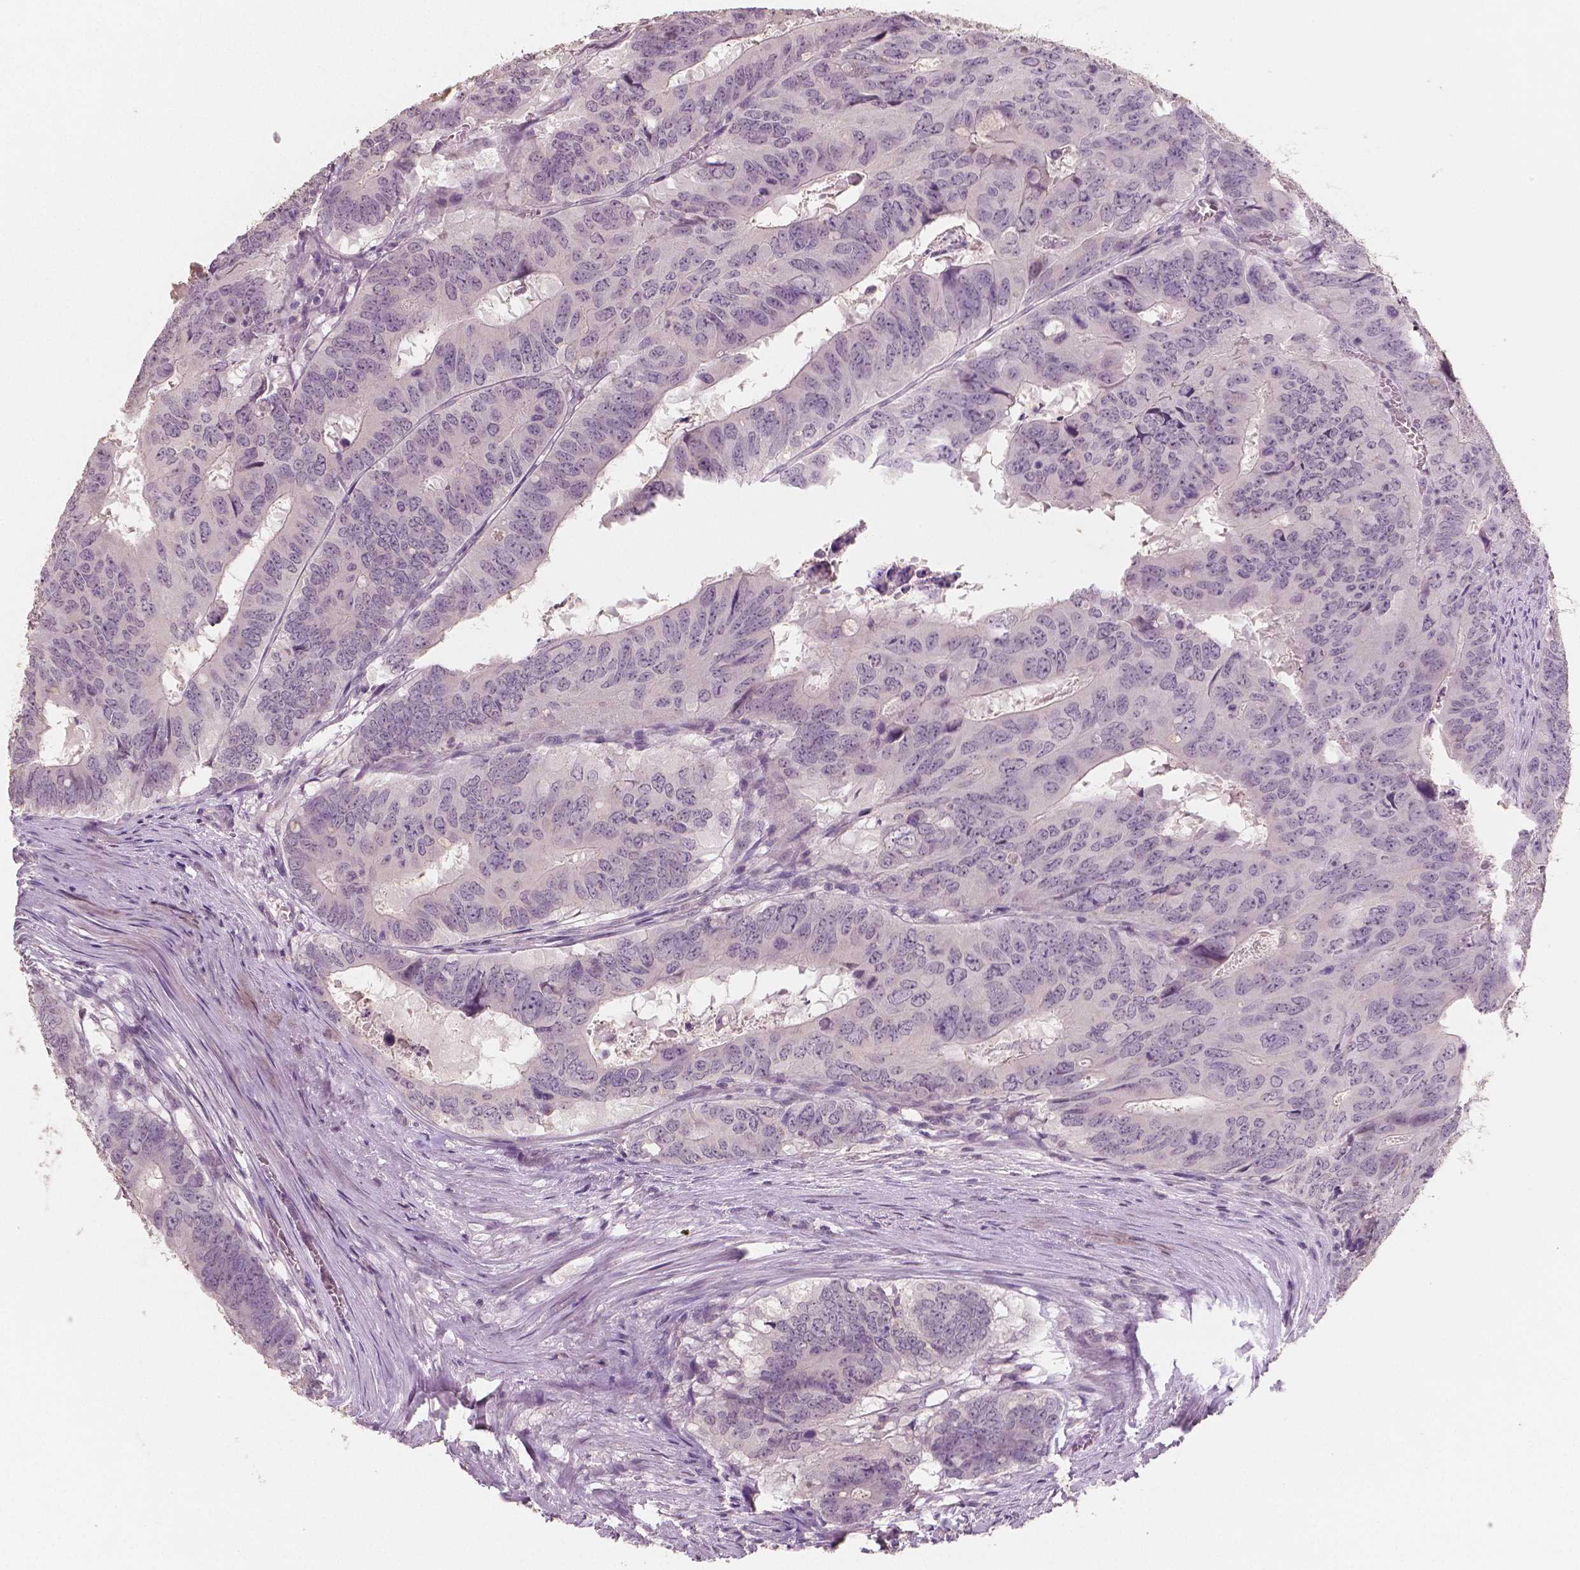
{"staining": {"intensity": "negative", "quantity": "none", "location": "none"}, "tissue": "colorectal cancer", "cell_type": "Tumor cells", "image_type": "cancer", "snomed": [{"axis": "morphology", "description": "Adenocarcinoma, NOS"}, {"axis": "topography", "description": "Colon"}], "caption": "A histopathology image of colorectal cancer (adenocarcinoma) stained for a protein shows no brown staining in tumor cells. (Stains: DAB (3,3'-diaminobenzidine) IHC with hematoxylin counter stain, Microscopy: brightfield microscopy at high magnification).", "gene": "RNASE7", "patient": {"sex": "male", "age": 79}}